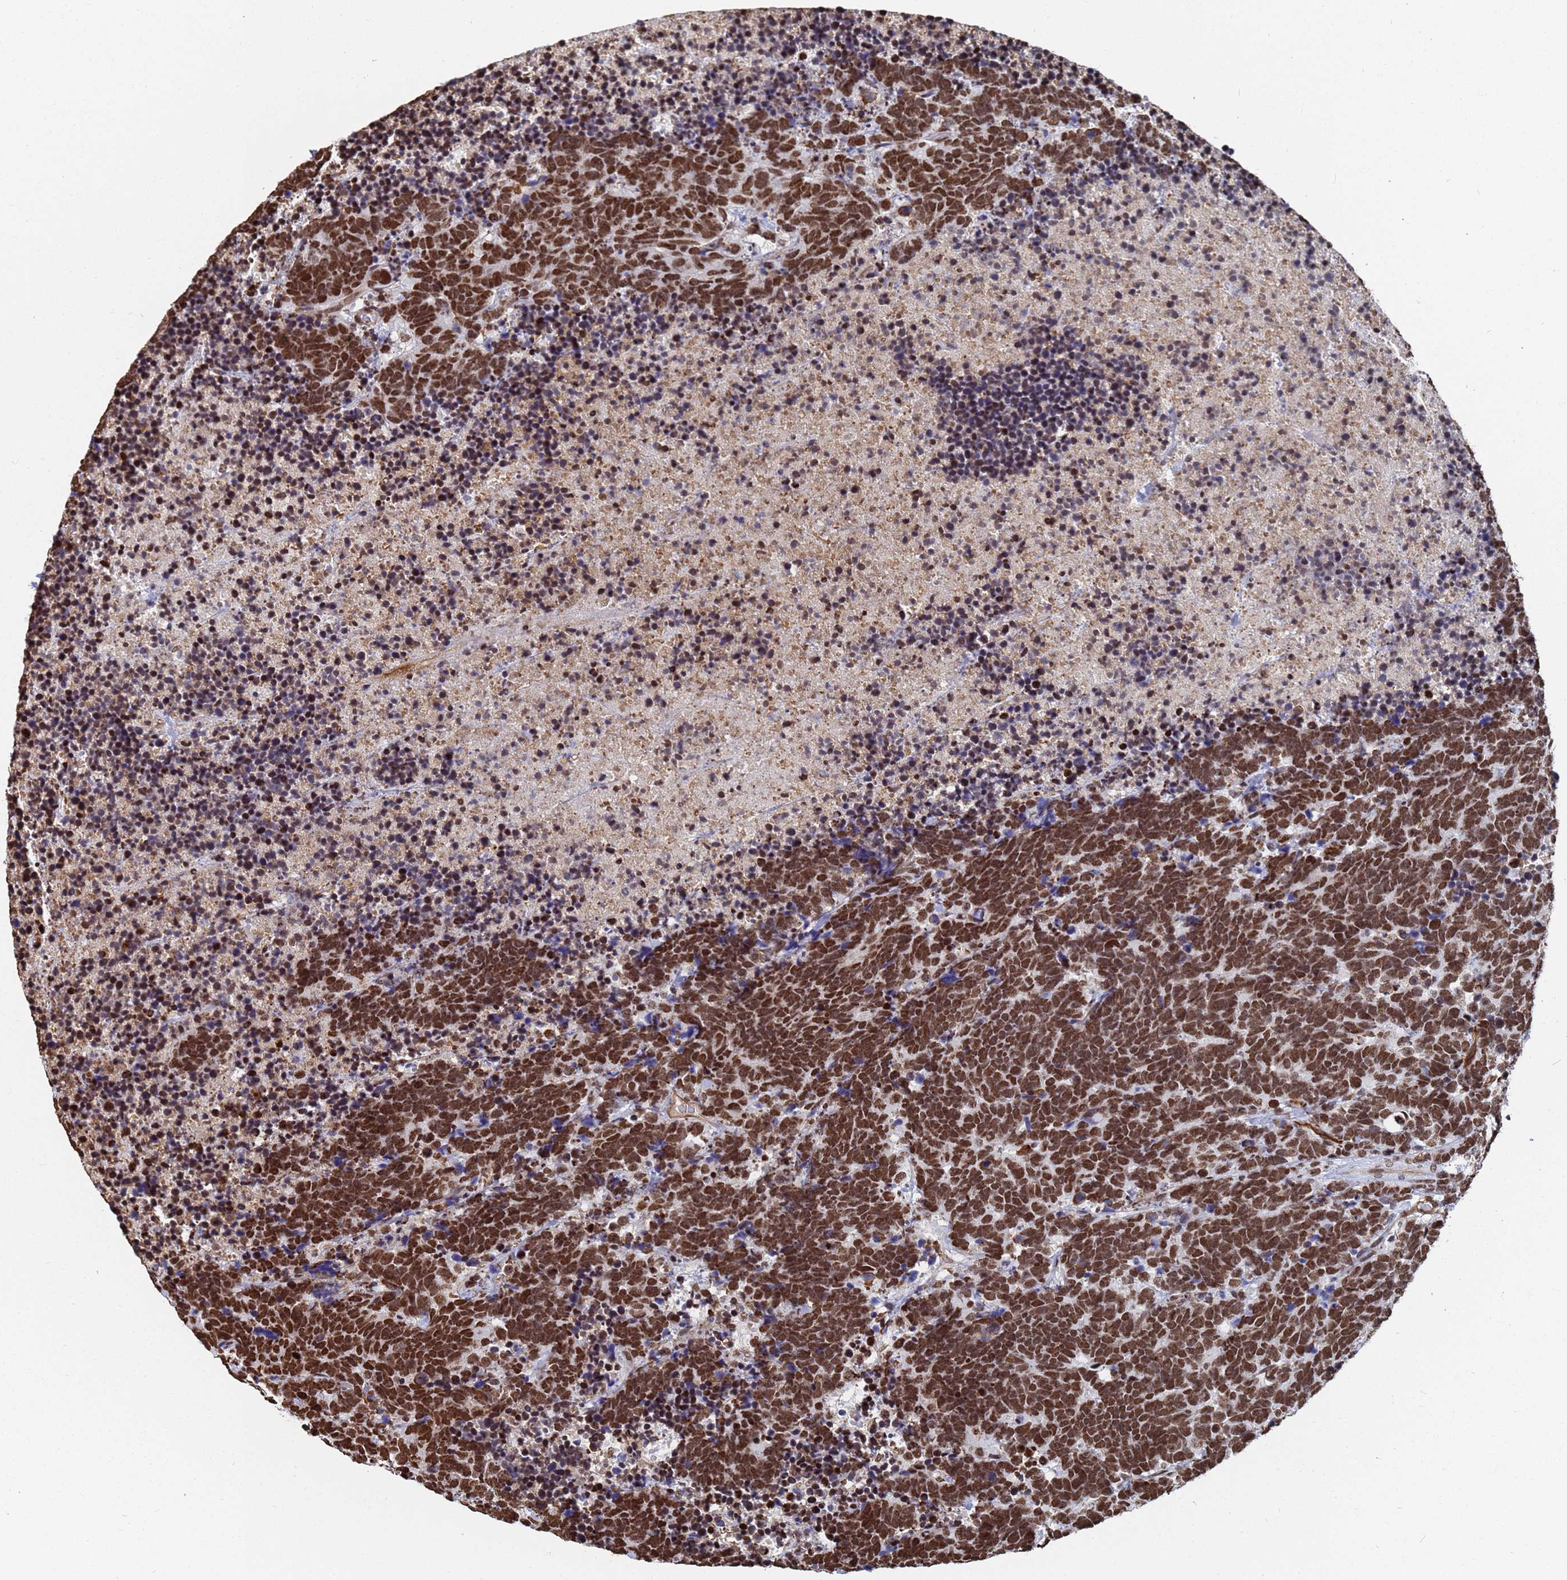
{"staining": {"intensity": "strong", "quantity": ">75%", "location": "nuclear"}, "tissue": "carcinoid", "cell_type": "Tumor cells", "image_type": "cancer", "snomed": [{"axis": "morphology", "description": "Carcinoma, NOS"}, {"axis": "morphology", "description": "Carcinoid, malignant, NOS"}, {"axis": "topography", "description": "Urinary bladder"}], "caption": "A histopathology image of carcinoid (malignant) stained for a protein shows strong nuclear brown staining in tumor cells. (Stains: DAB (3,3'-diaminobenzidine) in brown, nuclei in blue, Microscopy: brightfield microscopy at high magnification).", "gene": "RAVER2", "patient": {"sex": "male", "age": 57}}